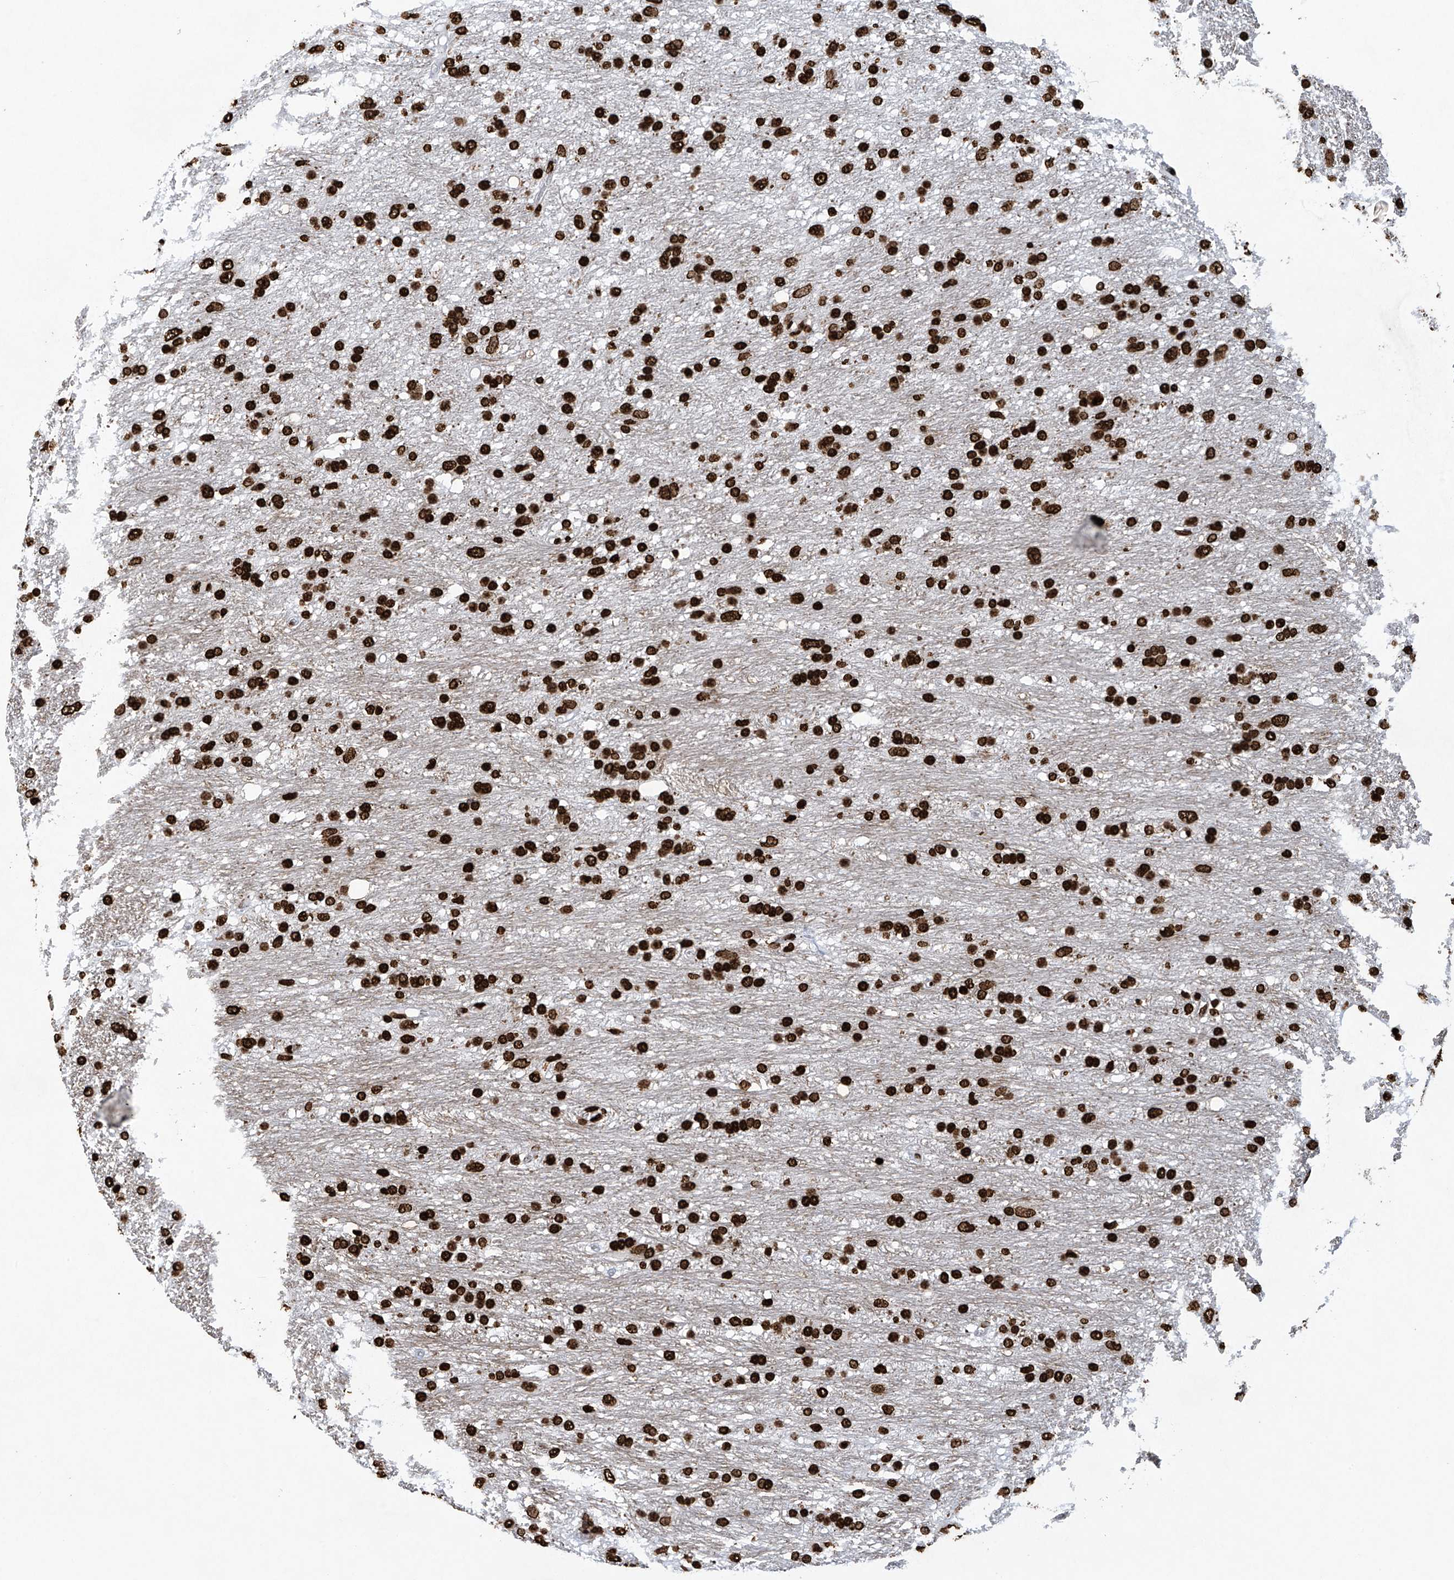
{"staining": {"intensity": "strong", "quantity": ">75%", "location": "nuclear"}, "tissue": "glioma", "cell_type": "Tumor cells", "image_type": "cancer", "snomed": [{"axis": "morphology", "description": "Glioma, malignant, Low grade"}, {"axis": "topography", "description": "Brain"}], "caption": "This is an image of immunohistochemistry staining of glioma, which shows strong expression in the nuclear of tumor cells.", "gene": "H3-3A", "patient": {"sex": "male", "age": 77}}